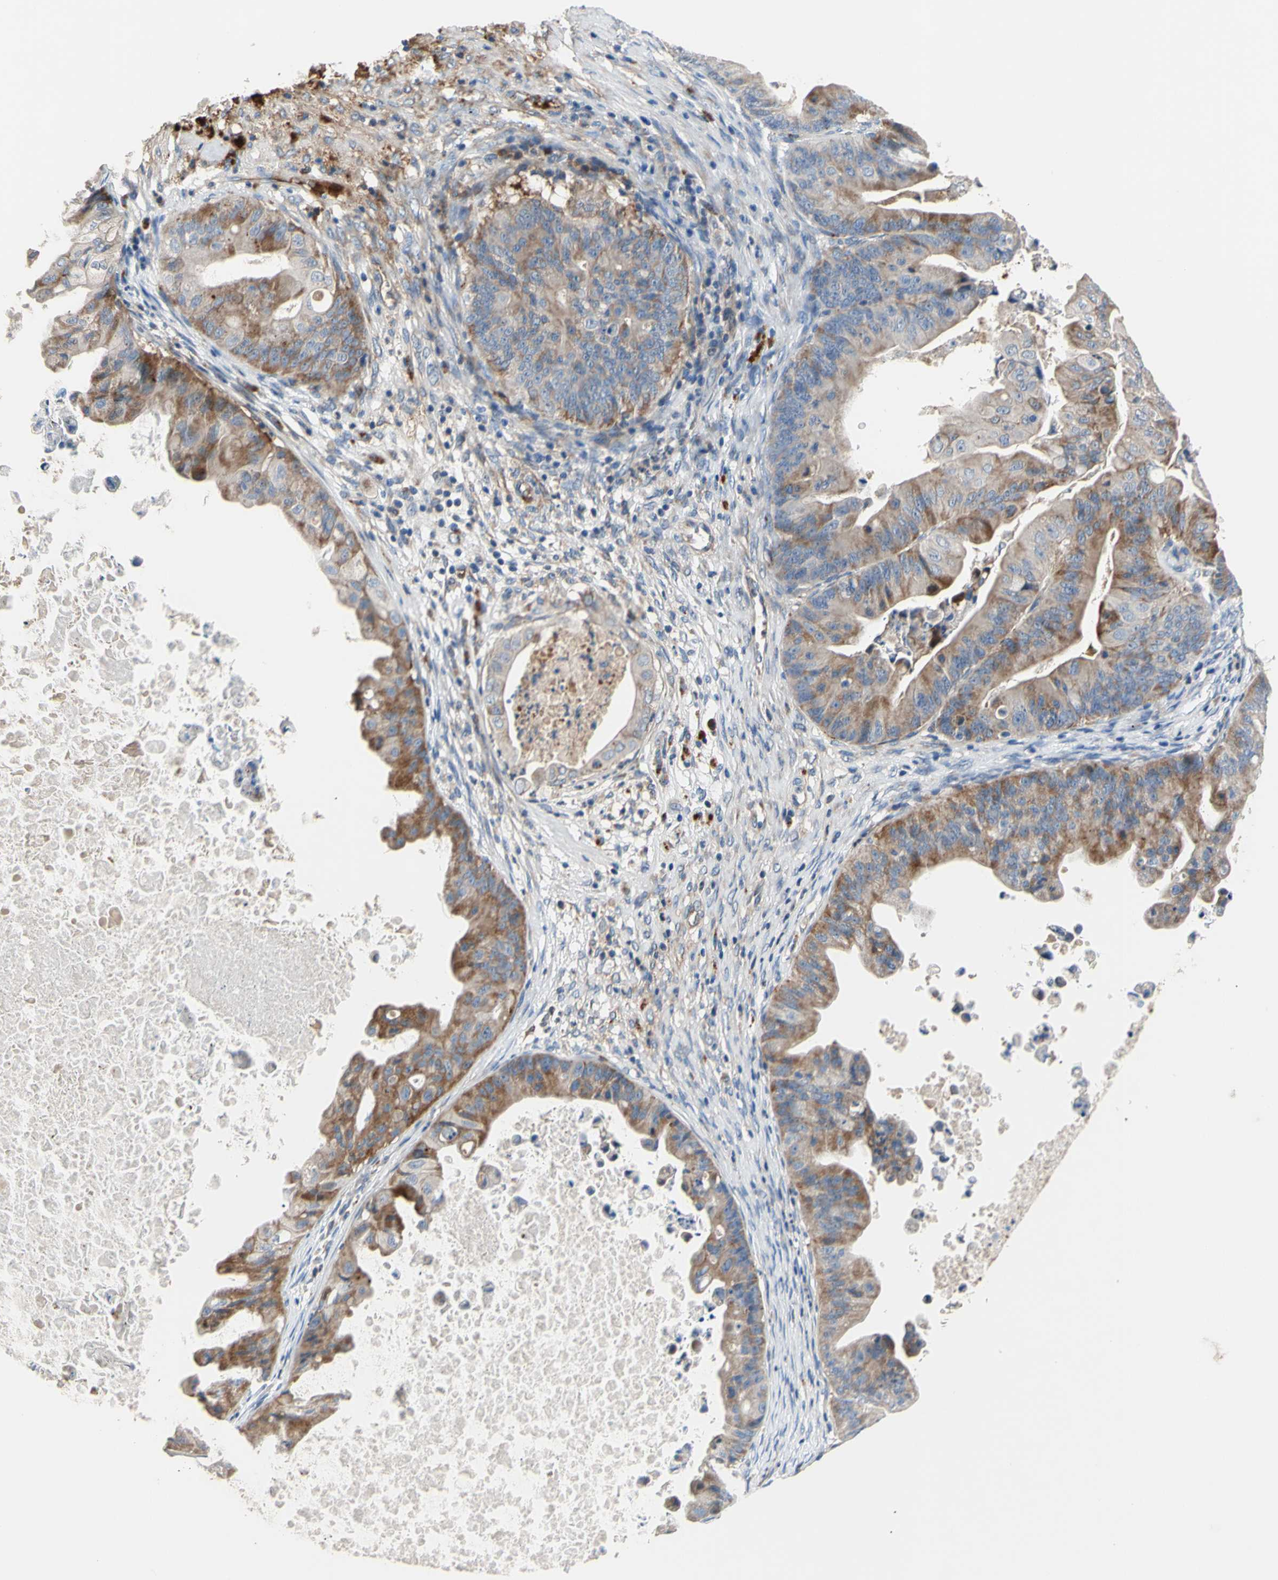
{"staining": {"intensity": "moderate", "quantity": ">75%", "location": "cytoplasmic/membranous"}, "tissue": "ovarian cancer", "cell_type": "Tumor cells", "image_type": "cancer", "snomed": [{"axis": "morphology", "description": "Cystadenocarcinoma, mucinous, NOS"}, {"axis": "topography", "description": "Ovary"}], "caption": "Moderate cytoplasmic/membranous positivity for a protein is identified in approximately >75% of tumor cells of ovarian cancer (mucinous cystadenocarcinoma) using immunohistochemistry.", "gene": "CDON", "patient": {"sex": "female", "age": 37}}